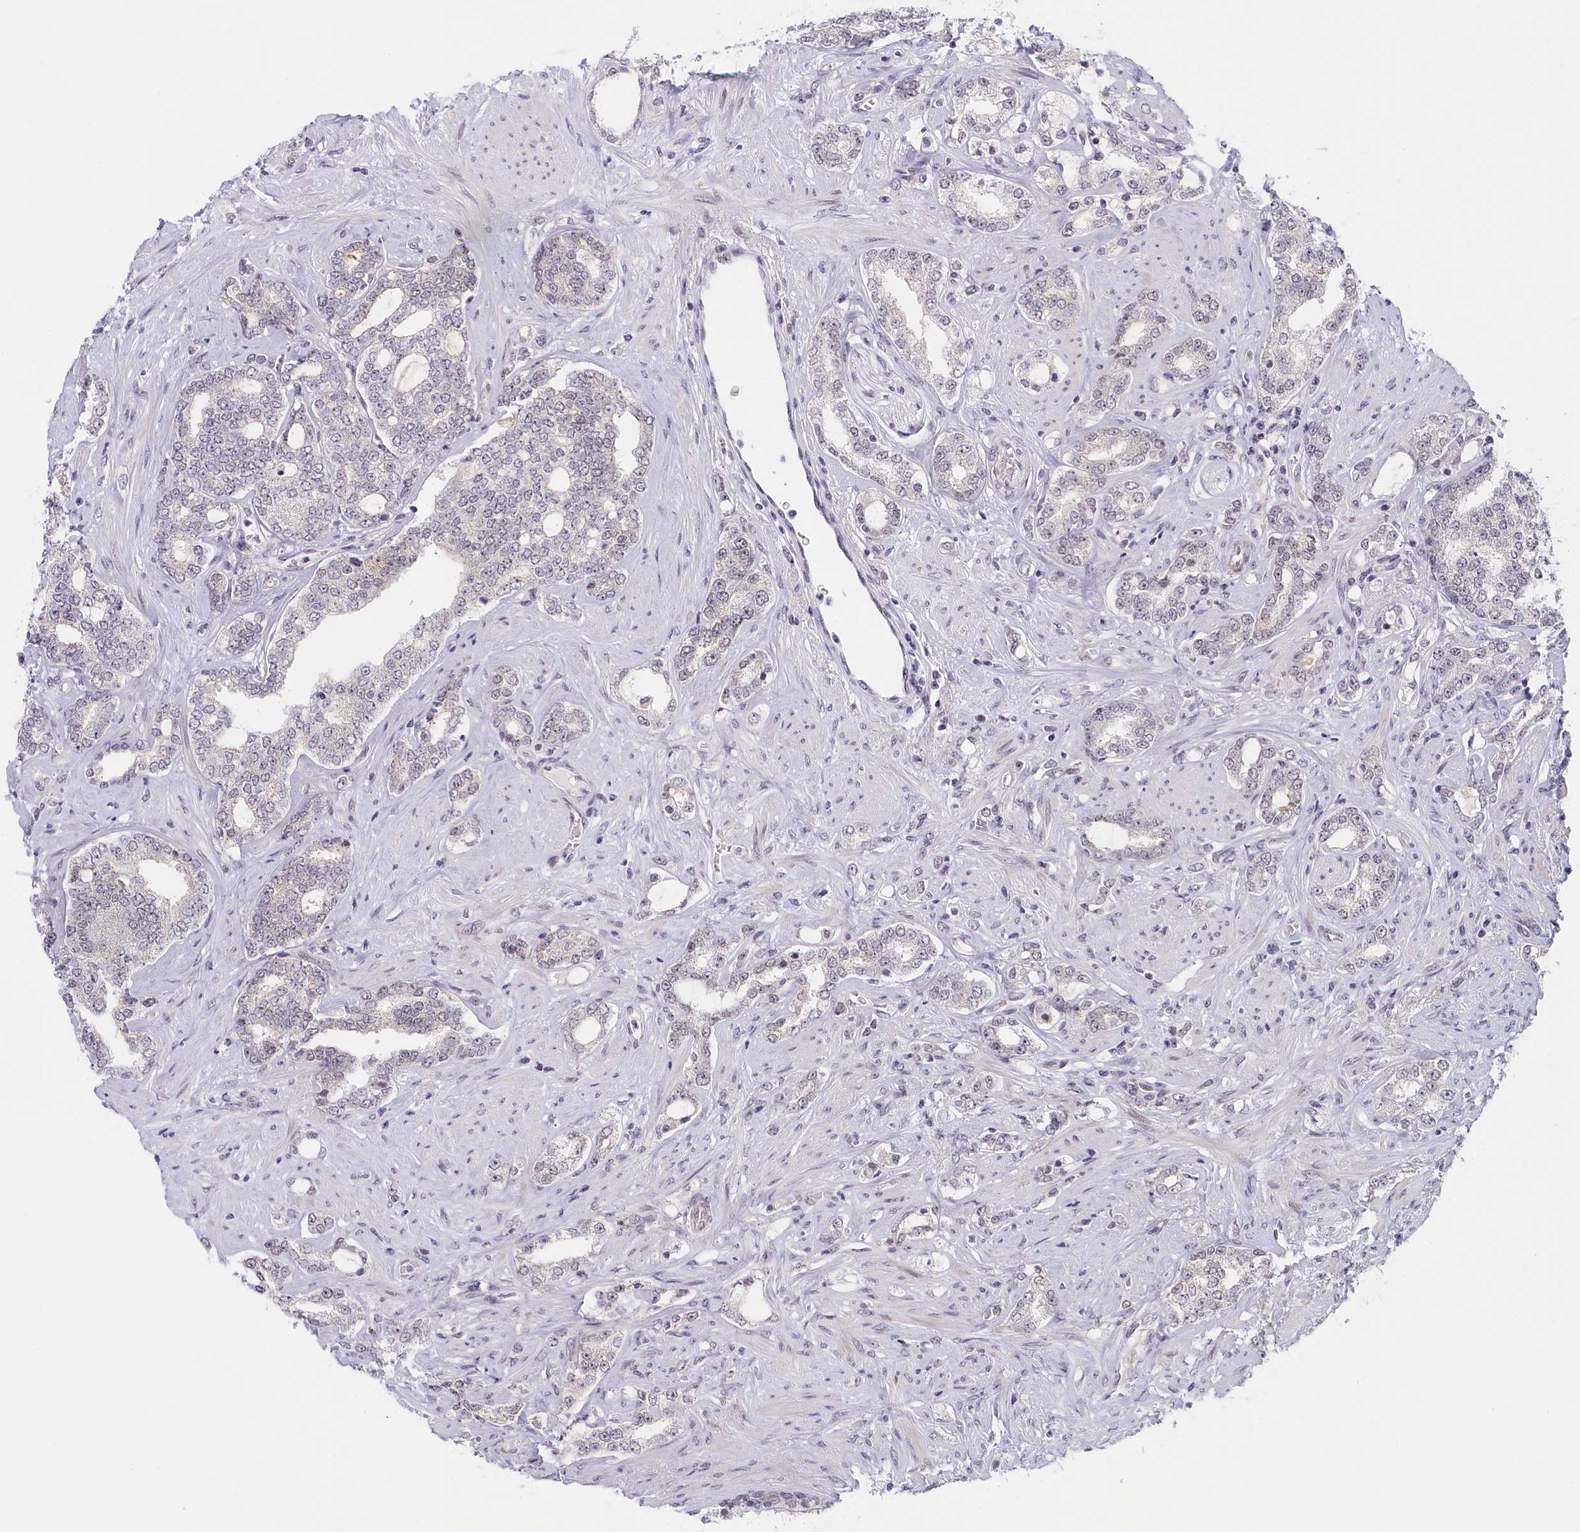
{"staining": {"intensity": "negative", "quantity": "none", "location": "none"}, "tissue": "prostate cancer", "cell_type": "Tumor cells", "image_type": "cancer", "snomed": [{"axis": "morphology", "description": "Adenocarcinoma, High grade"}, {"axis": "topography", "description": "Prostate"}], "caption": "This is a micrograph of immunohistochemistry staining of adenocarcinoma (high-grade) (prostate), which shows no positivity in tumor cells.", "gene": "SEC31B", "patient": {"sex": "male", "age": 64}}